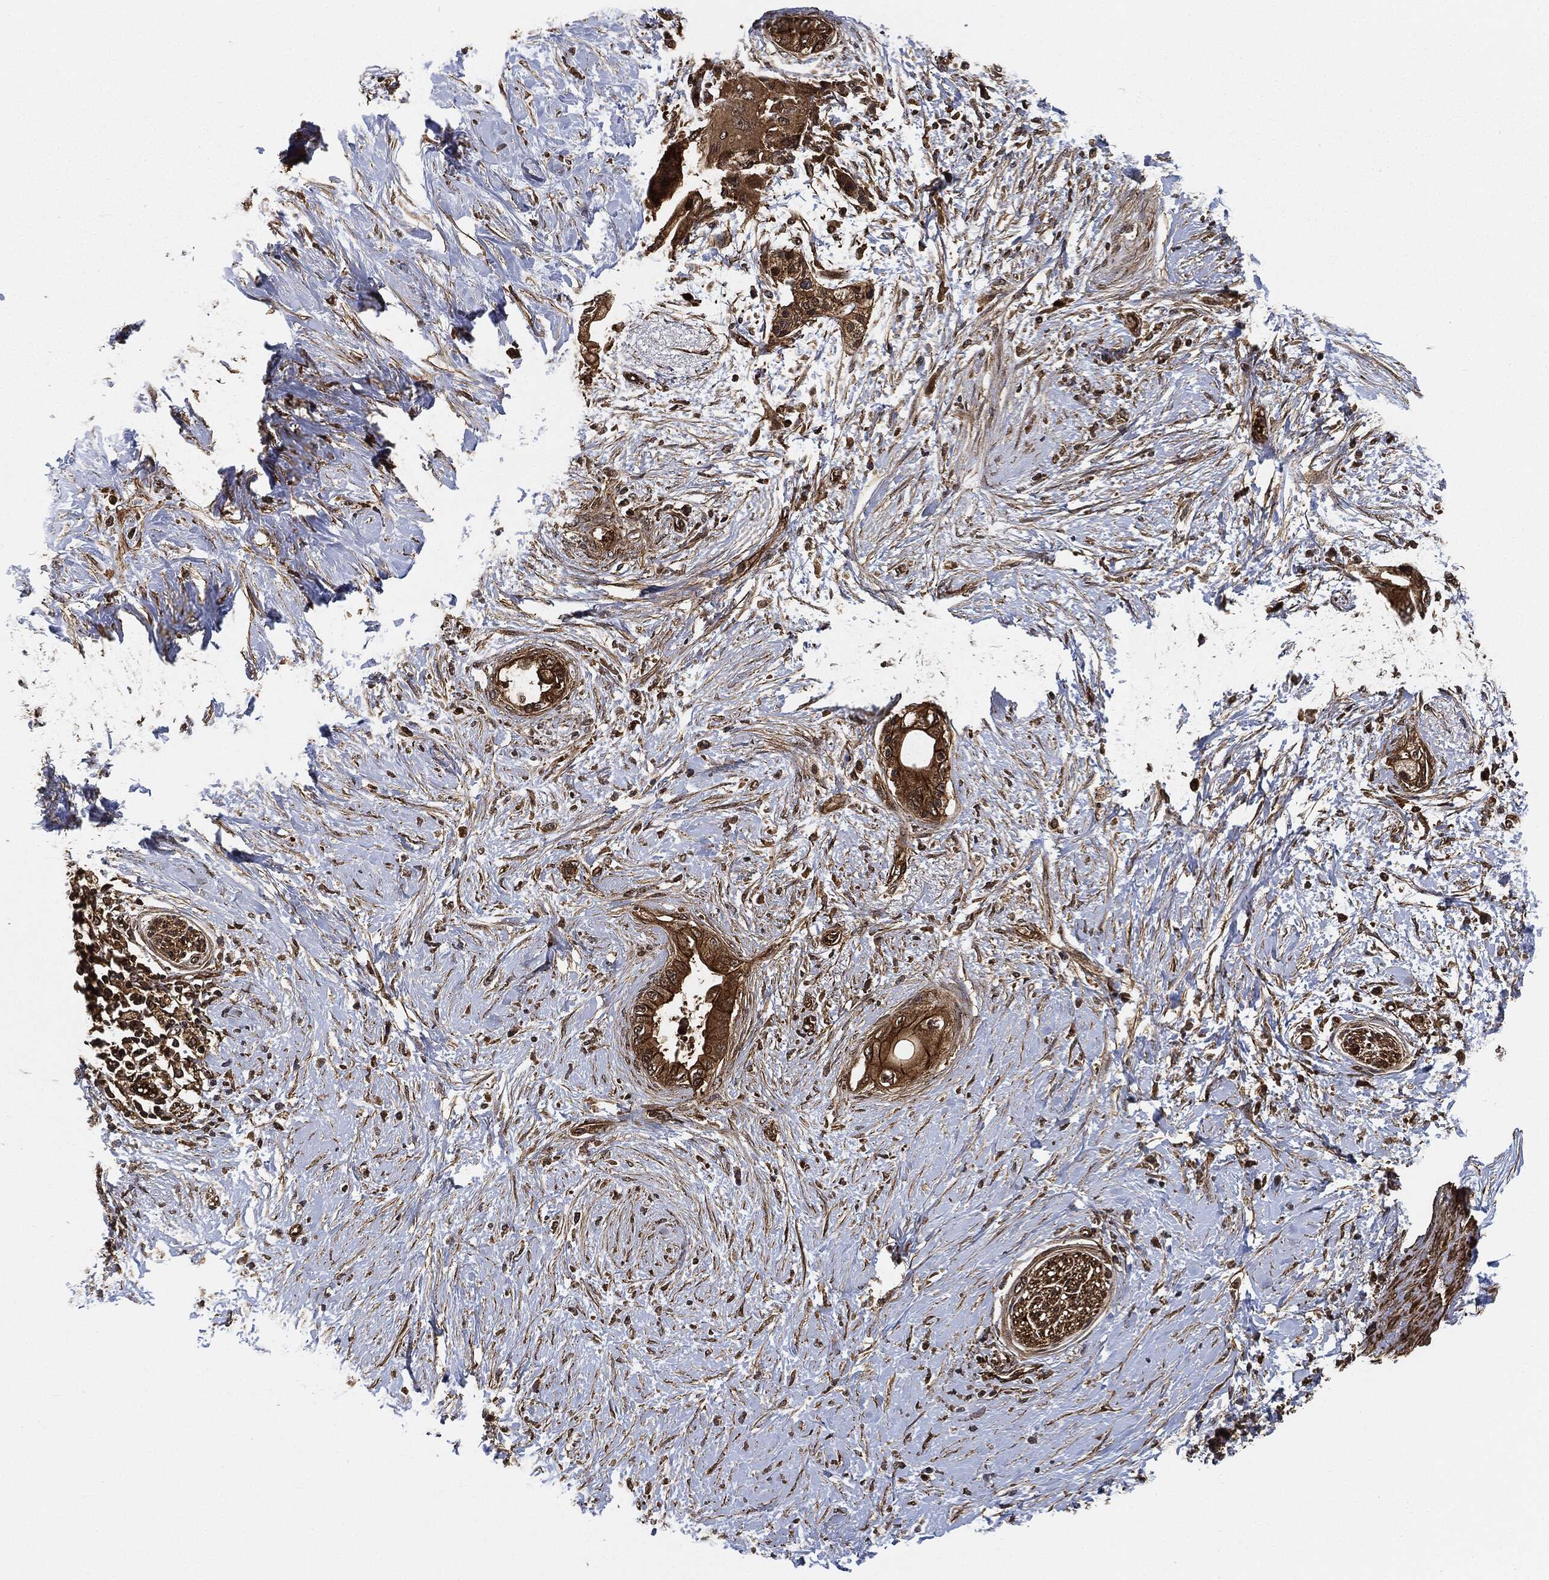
{"staining": {"intensity": "strong", "quantity": ">75%", "location": "cytoplasmic/membranous"}, "tissue": "pancreatic cancer", "cell_type": "Tumor cells", "image_type": "cancer", "snomed": [{"axis": "morphology", "description": "Normal tissue, NOS"}, {"axis": "morphology", "description": "Adenocarcinoma, NOS"}, {"axis": "topography", "description": "Pancreas"}, {"axis": "topography", "description": "Duodenum"}], "caption": "Strong cytoplasmic/membranous positivity is identified in approximately >75% of tumor cells in adenocarcinoma (pancreatic).", "gene": "CEP290", "patient": {"sex": "female", "age": 60}}